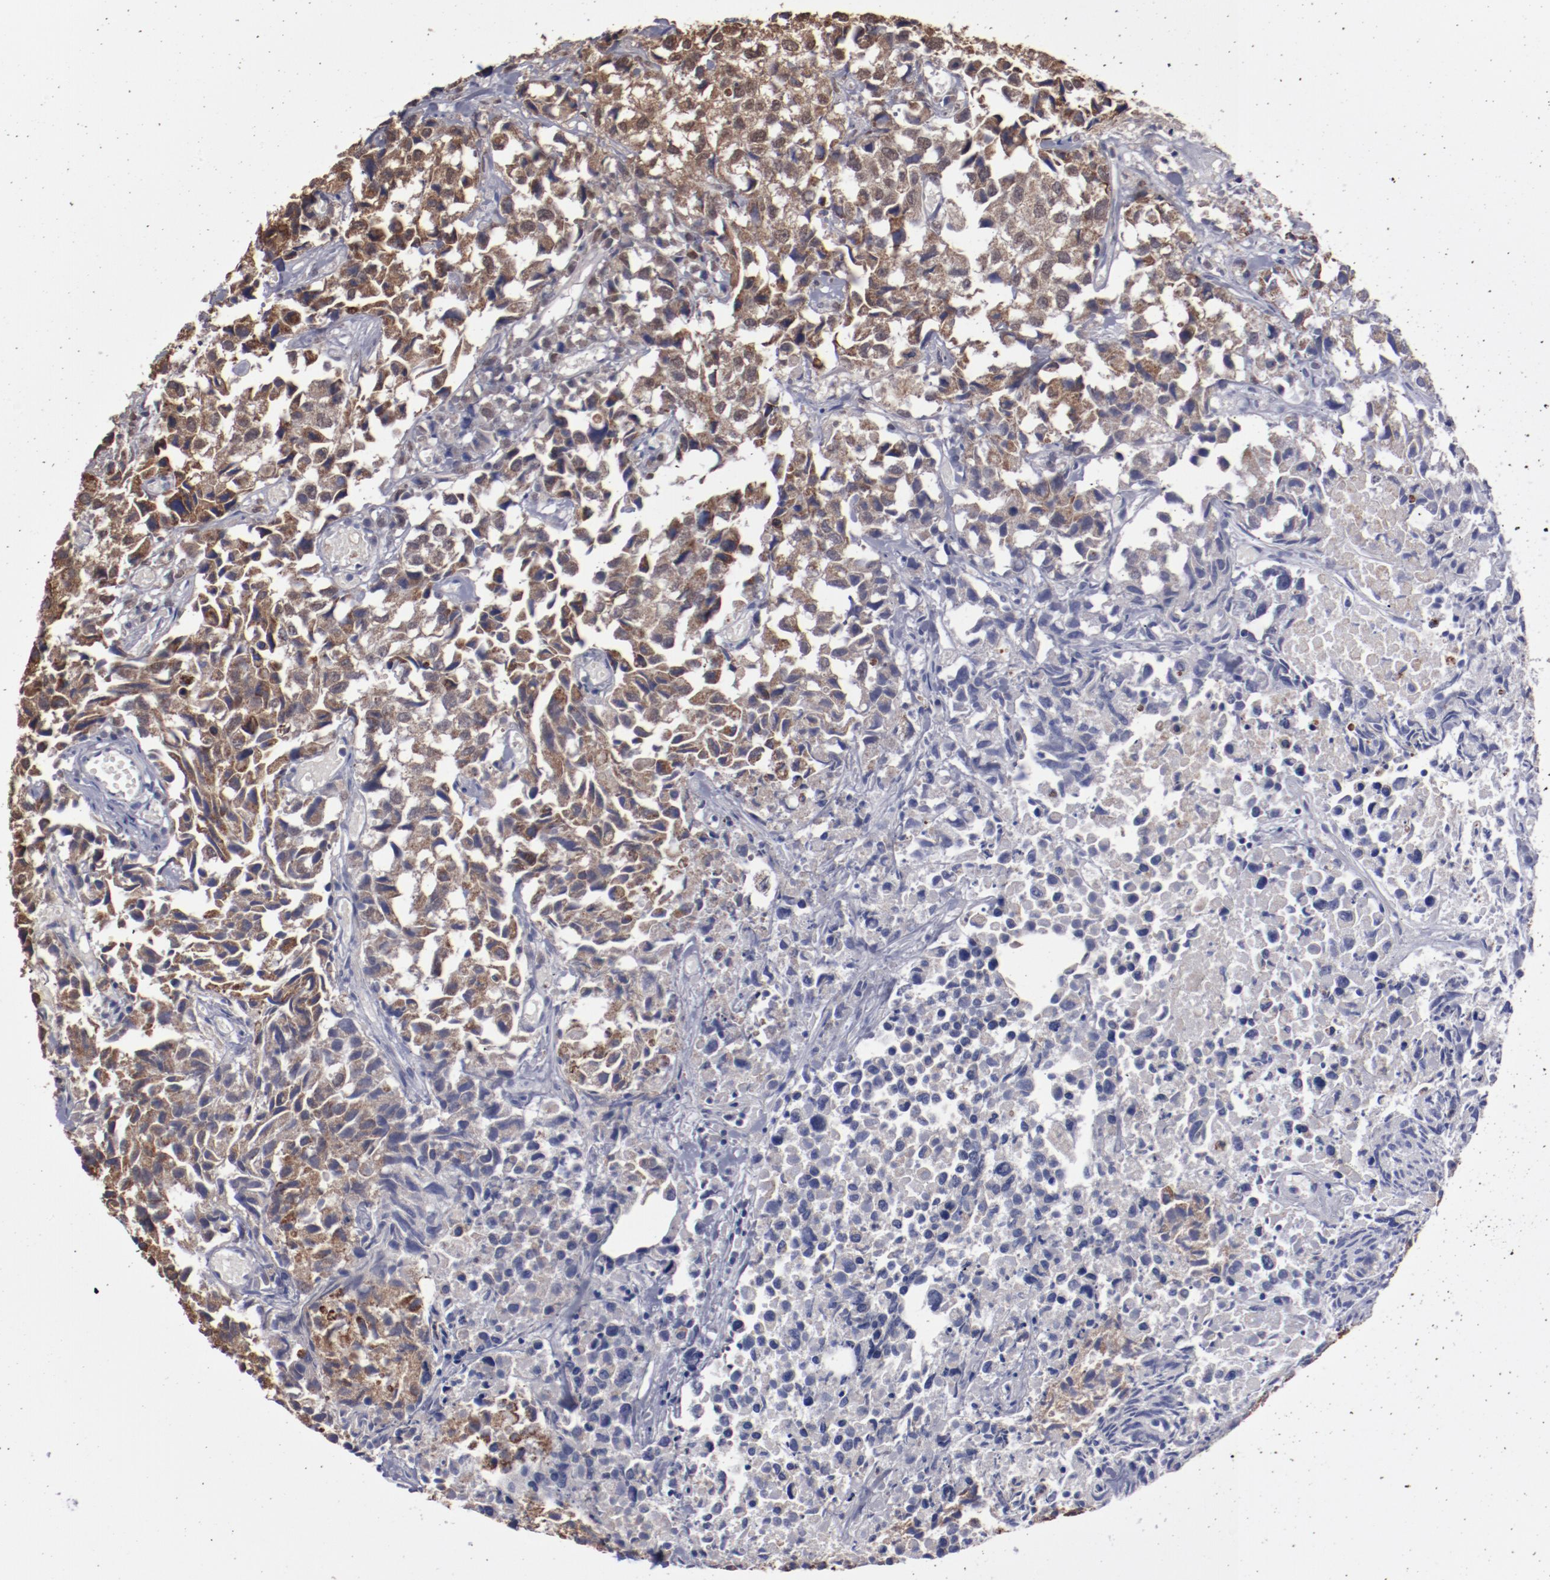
{"staining": {"intensity": "moderate", "quantity": ">75%", "location": "cytoplasmic/membranous"}, "tissue": "urothelial cancer", "cell_type": "Tumor cells", "image_type": "cancer", "snomed": [{"axis": "morphology", "description": "Urothelial carcinoma, High grade"}, {"axis": "topography", "description": "Urinary bladder"}], "caption": "Protein expression by IHC displays moderate cytoplasmic/membranous staining in approximately >75% of tumor cells in urothelial cancer.", "gene": "FGR", "patient": {"sex": "female", "age": 75}}